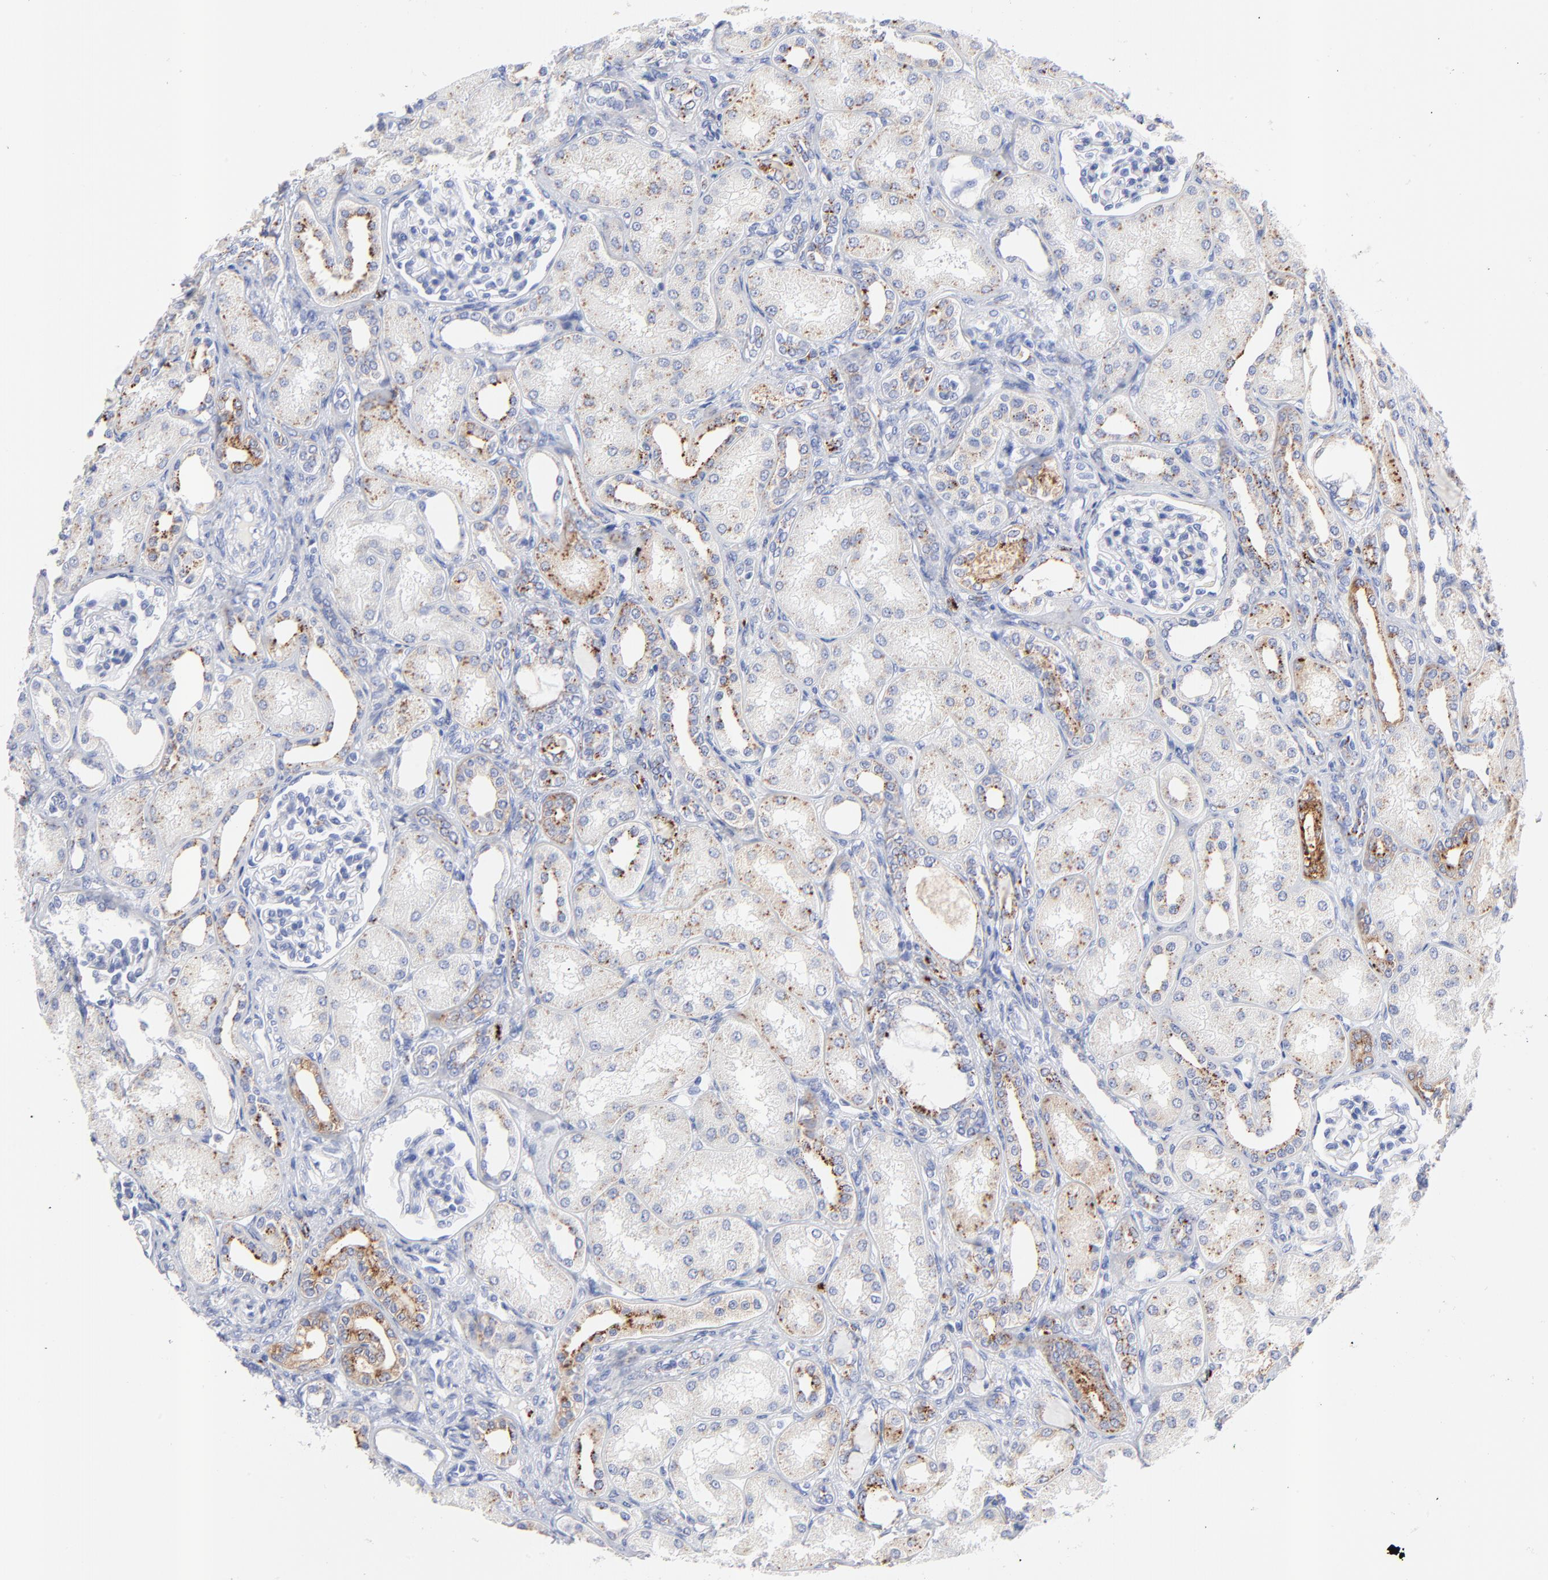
{"staining": {"intensity": "negative", "quantity": "none", "location": "none"}, "tissue": "kidney", "cell_type": "Cells in glomeruli", "image_type": "normal", "snomed": [{"axis": "morphology", "description": "Normal tissue, NOS"}, {"axis": "topography", "description": "Kidney"}], "caption": "This is an immunohistochemistry (IHC) histopathology image of benign kidney. There is no expression in cells in glomeruli.", "gene": "CPVL", "patient": {"sex": "male", "age": 7}}